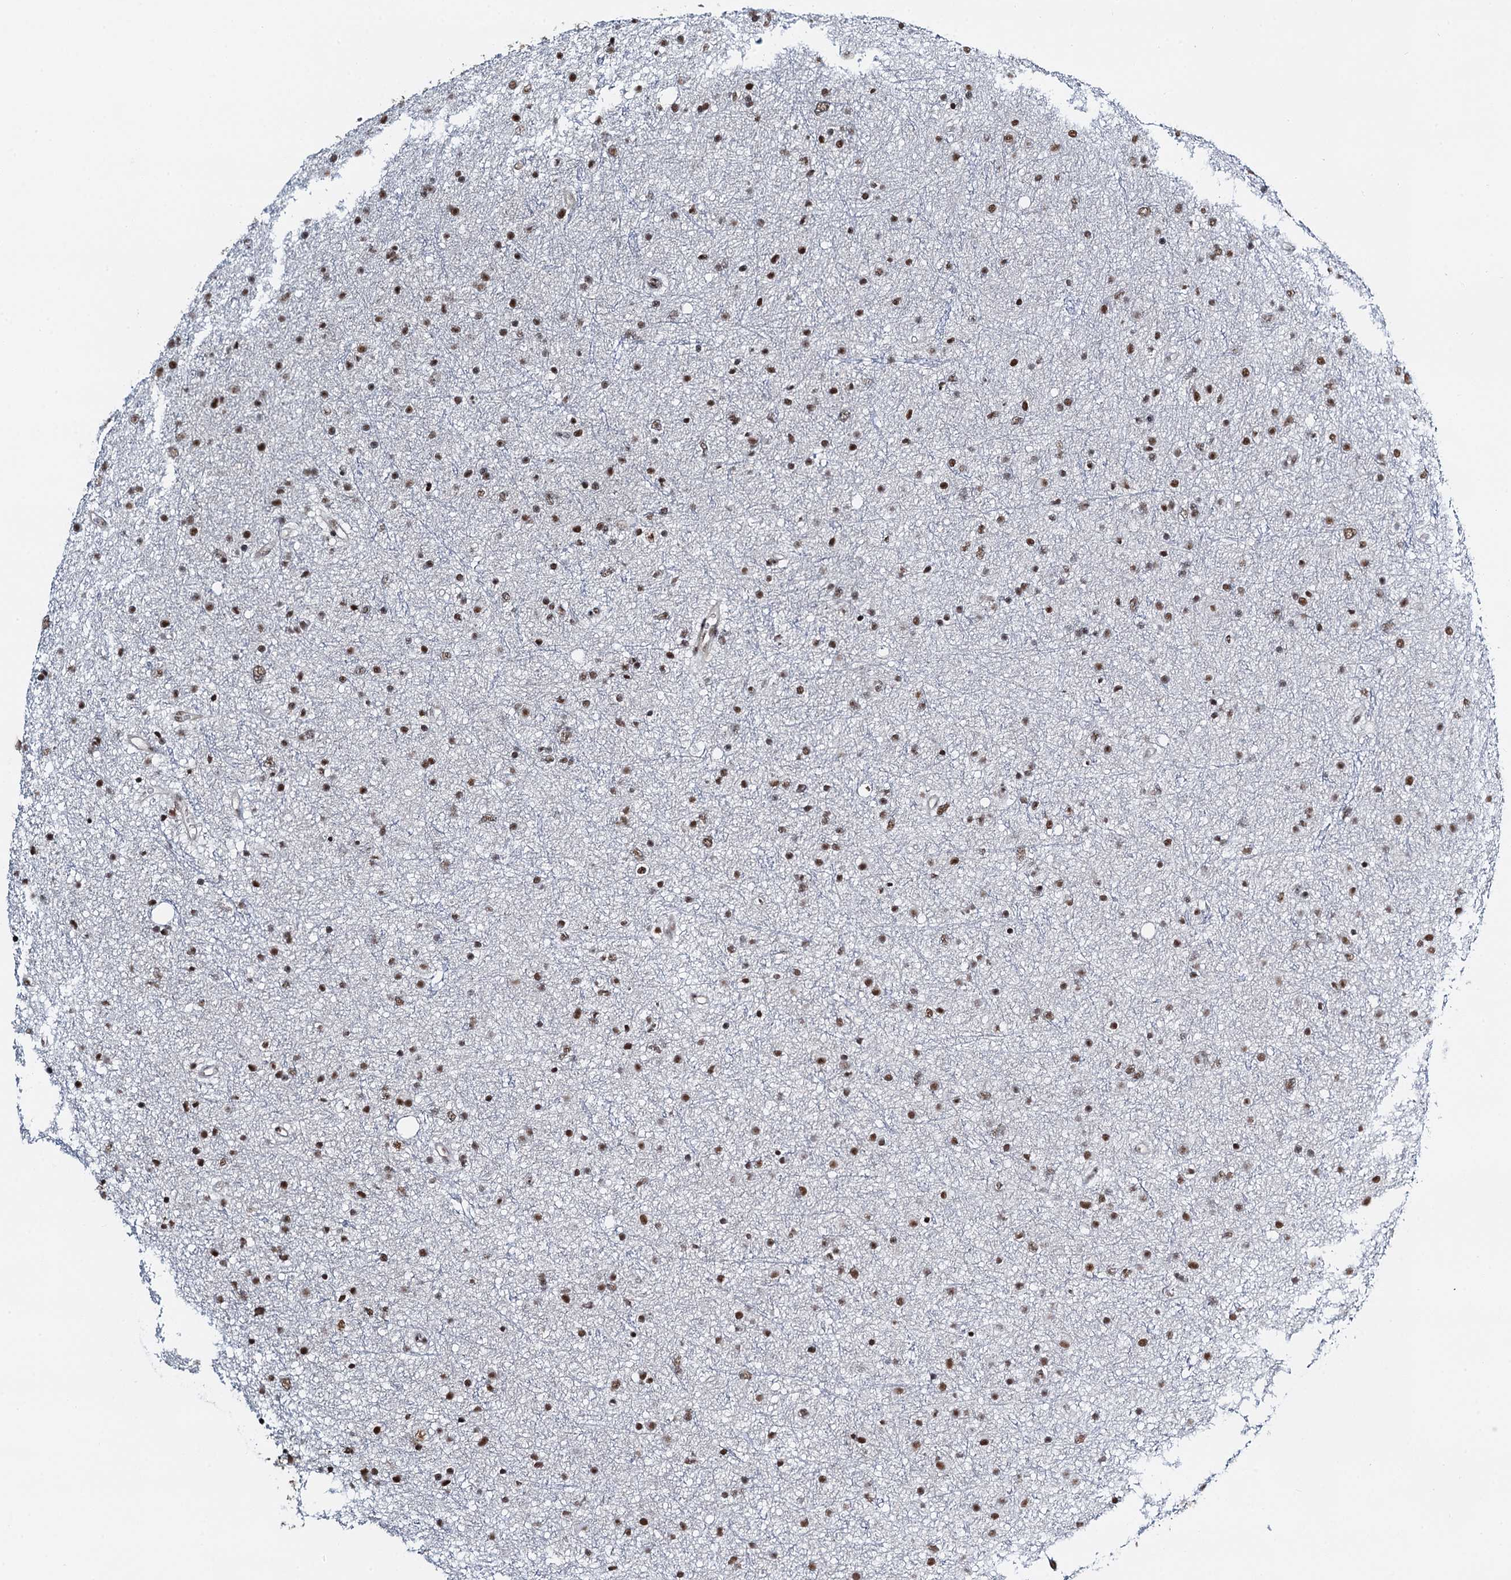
{"staining": {"intensity": "moderate", "quantity": ">75%", "location": "nuclear"}, "tissue": "glioma", "cell_type": "Tumor cells", "image_type": "cancer", "snomed": [{"axis": "morphology", "description": "Glioma, malignant, Low grade"}, {"axis": "topography", "description": "Cerebral cortex"}], "caption": "Malignant glioma (low-grade) stained for a protein displays moderate nuclear positivity in tumor cells. (DAB (3,3'-diaminobenzidine) = brown stain, brightfield microscopy at high magnification).", "gene": "ZNF609", "patient": {"sex": "female", "age": 39}}